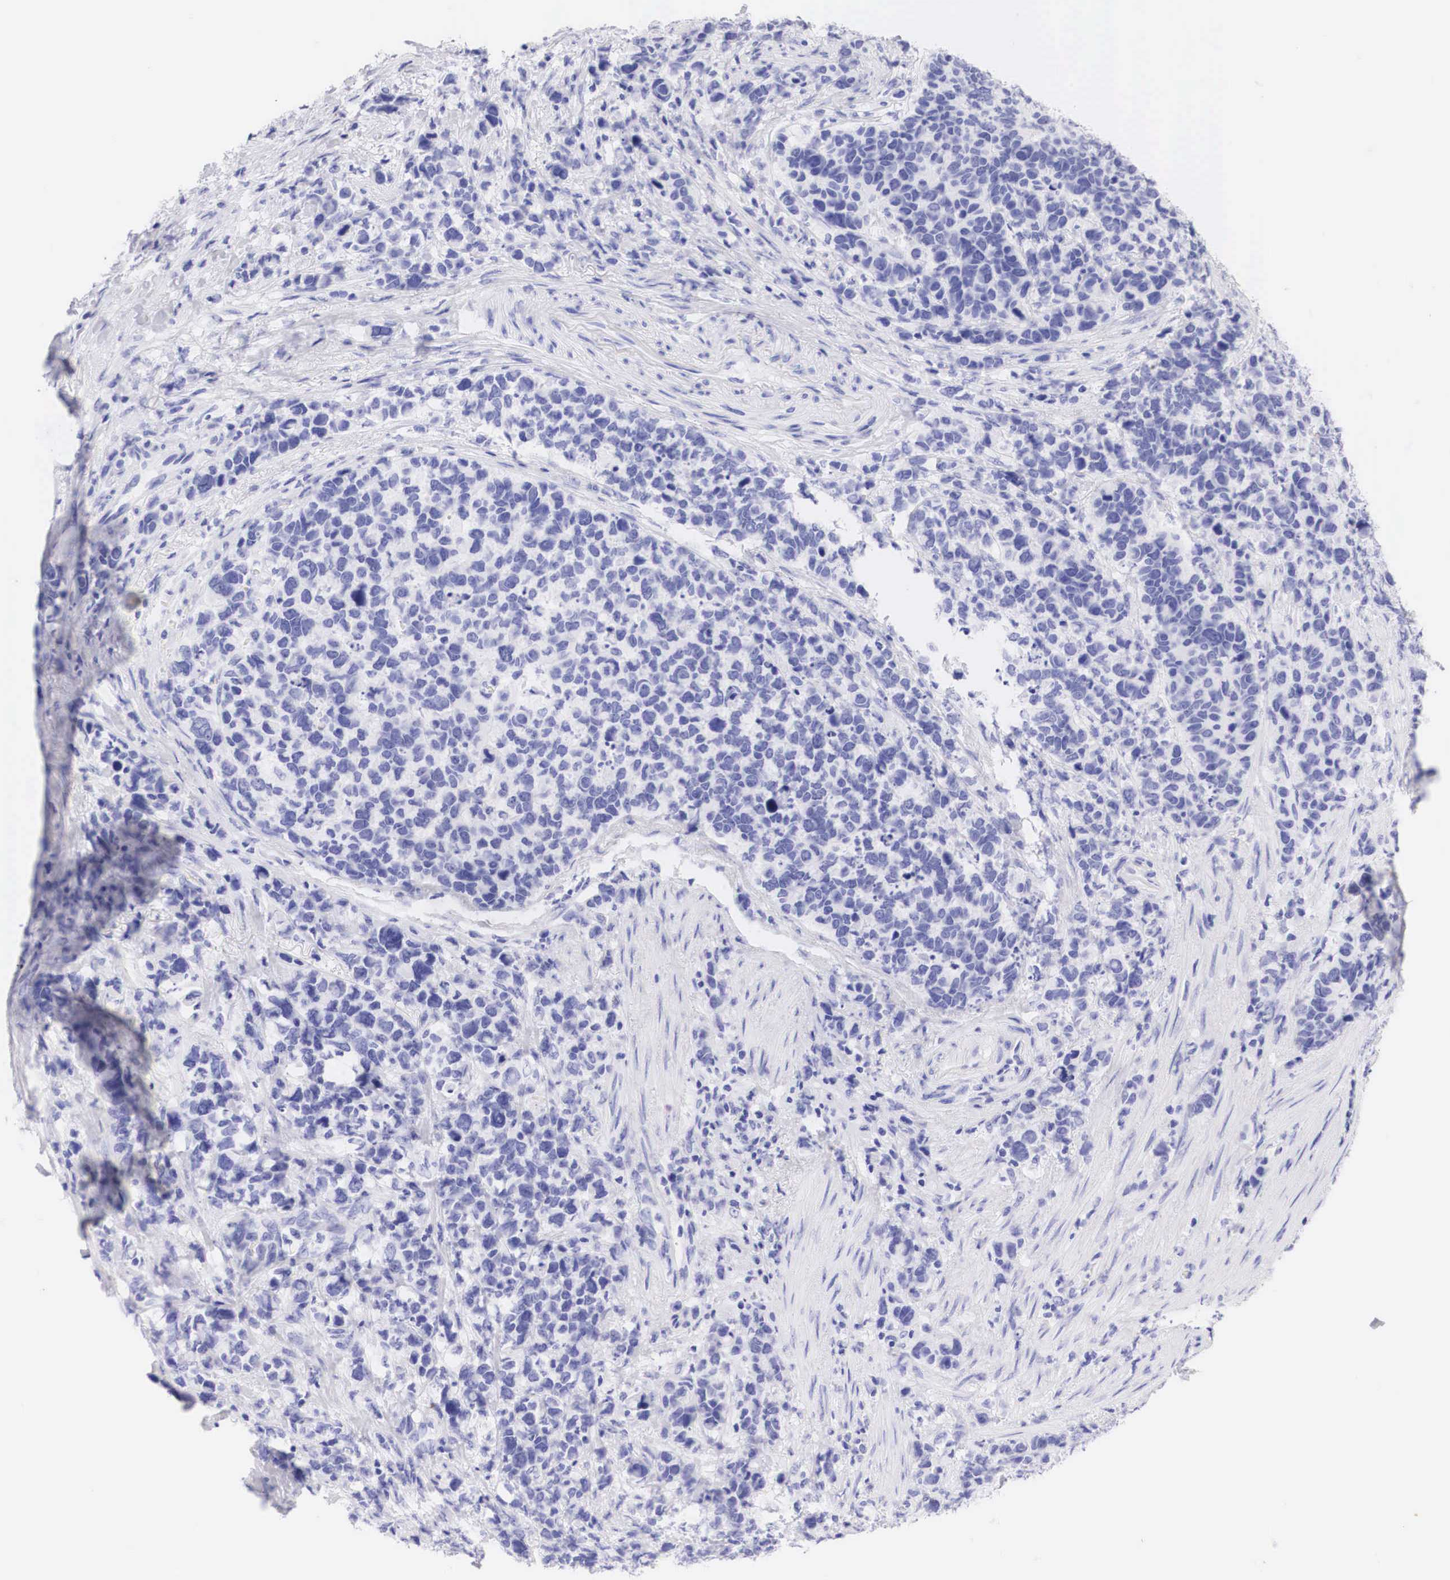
{"staining": {"intensity": "negative", "quantity": "none", "location": "none"}, "tissue": "stomach cancer", "cell_type": "Tumor cells", "image_type": "cancer", "snomed": [{"axis": "morphology", "description": "Adenocarcinoma, NOS"}, {"axis": "topography", "description": "Stomach, upper"}], "caption": "A photomicrograph of human stomach cancer is negative for staining in tumor cells. (DAB IHC with hematoxylin counter stain).", "gene": "TYR", "patient": {"sex": "male", "age": 71}}